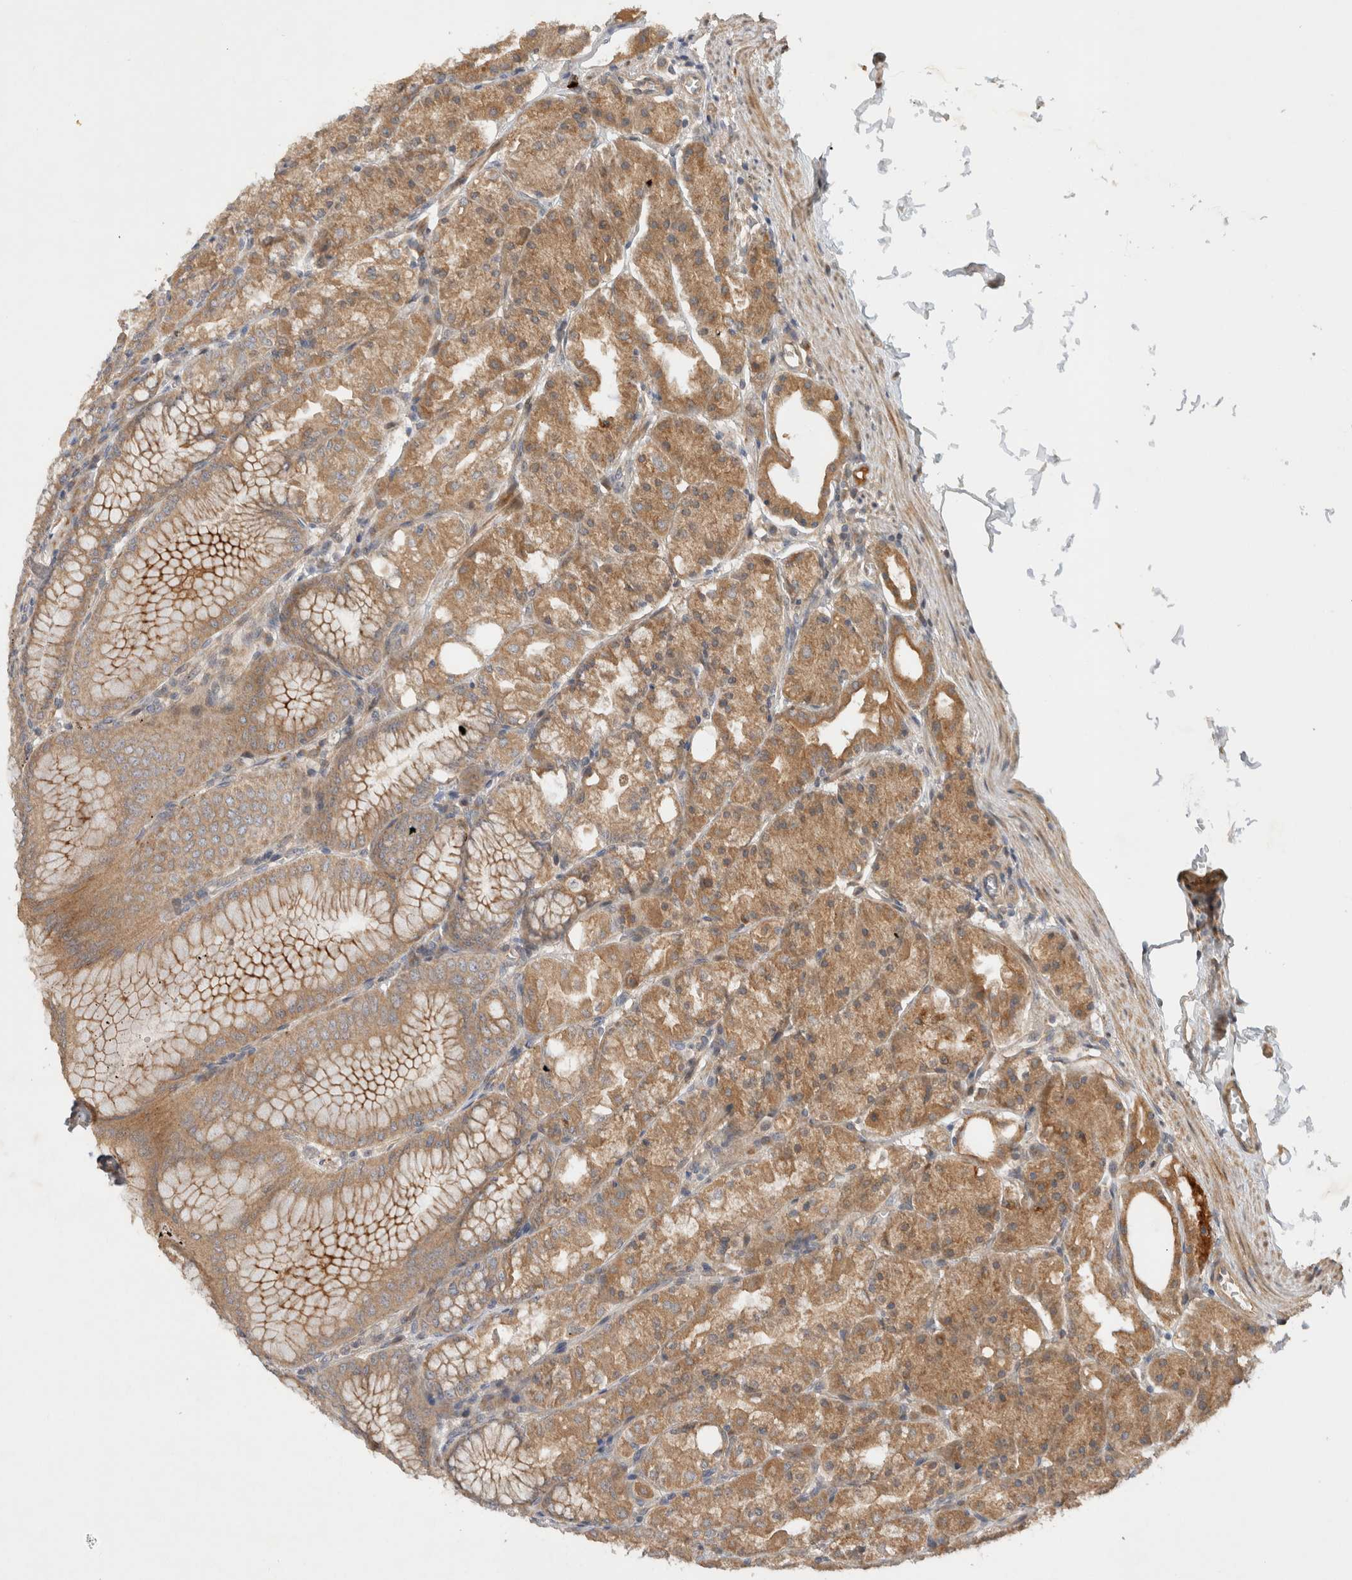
{"staining": {"intensity": "moderate", "quantity": "25%-75%", "location": "cytoplasmic/membranous"}, "tissue": "stomach", "cell_type": "Glandular cells", "image_type": "normal", "snomed": [{"axis": "morphology", "description": "Normal tissue, NOS"}, {"axis": "topography", "description": "Stomach, lower"}], "caption": "Protein staining shows moderate cytoplasmic/membranous positivity in approximately 25%-75% of glandular cells in unremarkable stomach. (IHC, brightfield microscopy, high magnification).", "gene": "ARMC9", "patient": {"sex": "male", "age": 71}}